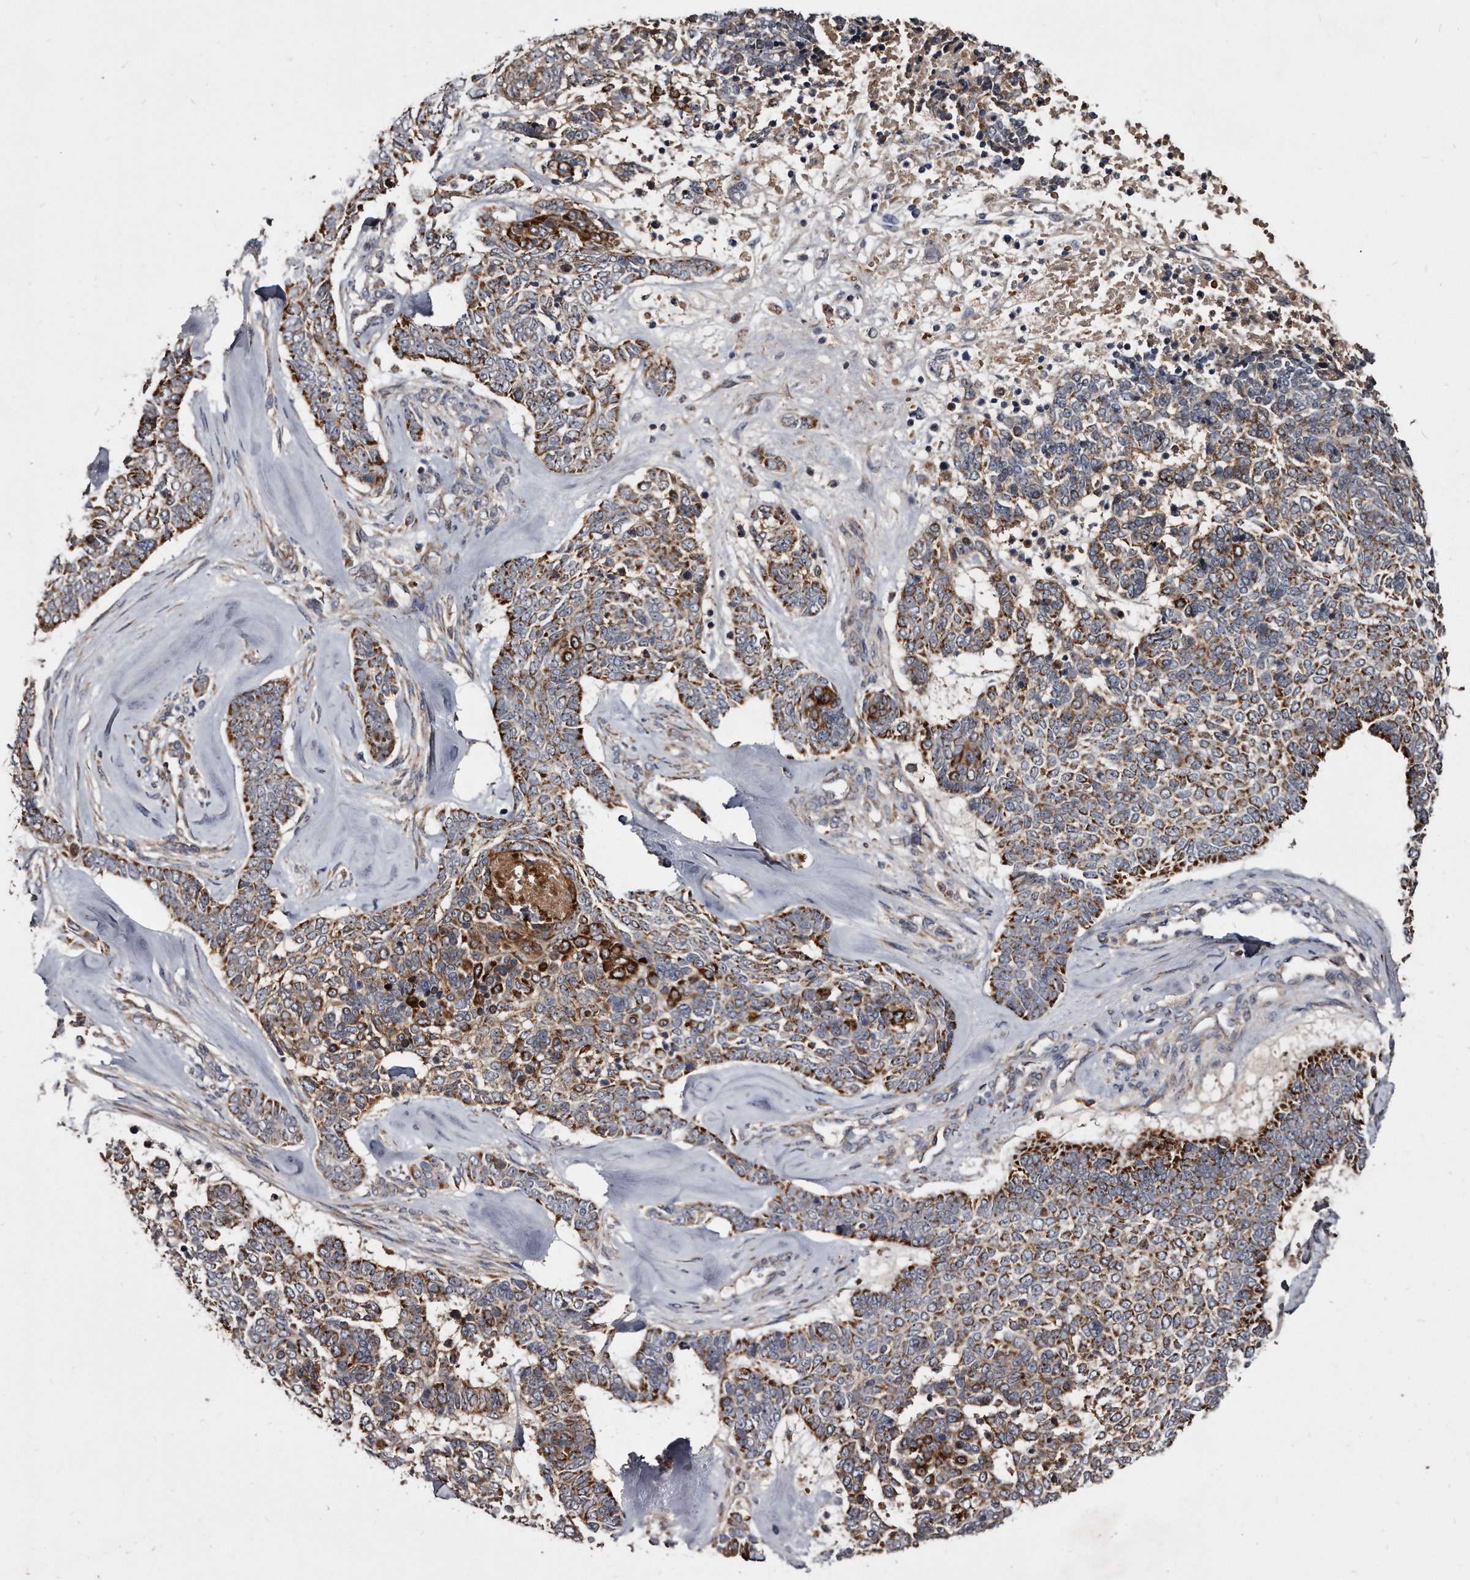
{"staining": {"intensity": "strong", "quantity": ">75%", "location": "cytoplasmic/membranous"}, "tissue": "skin cancer", "cell_type": "Tumor cells", "image_type": "cancer", "snomed": [{"axis": "morphology", "description": "Basal cell carcinoma"}, {"axis": "topography", "description": "Skin"}], "caption": "The micrograph displays immunohistochemical staining of basal cell carcinoma (skin). There is strong cytoplasmic/membranous expression is seen in about >75% of tumor cells.", "gene": "FAM136A", "patient": {"sex": "female", "age": 81}}